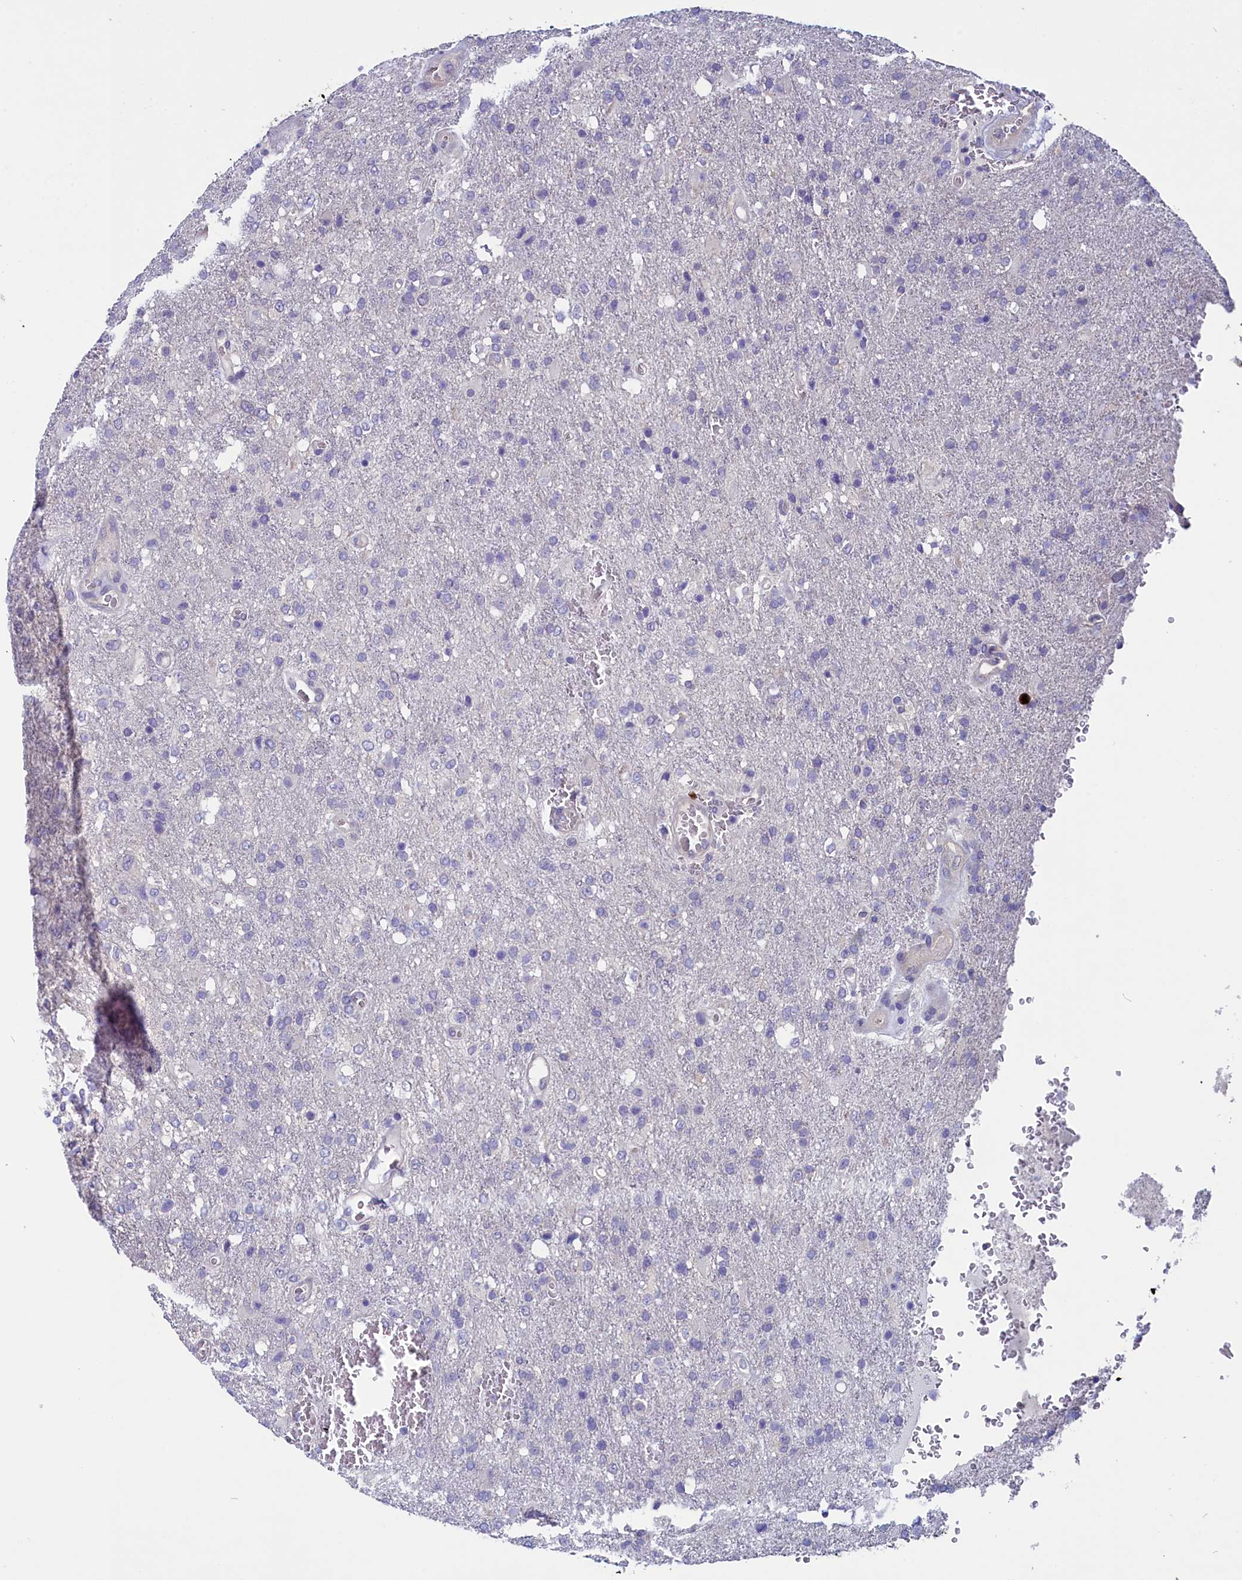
{"staining": {"intensity": "negative", "quantity": "none", "location": "none"}, "tissue": "glioma", "cell_type": "Tumor cells", "image_type": "cancer", "snomed": [{"axis": "morphology", "description": "Glioma, malignant, High grade"}, {"axis": "topography", "description": "Brain"}], "caption": "This is a micrograph of immunohistochemistry (IHC) staining of malignant glioma (high-grade), which shows no positivity in tumor cells. Brightfield microscopy of immunohistochemistry (IHC) stained with DAB (3,3'-diaminobenzidine) (brown) and hematoxylin (blue), captured at high magnification.", "gene": "CIAPIN1", "patient": {"sex": "female", "age": 74}}